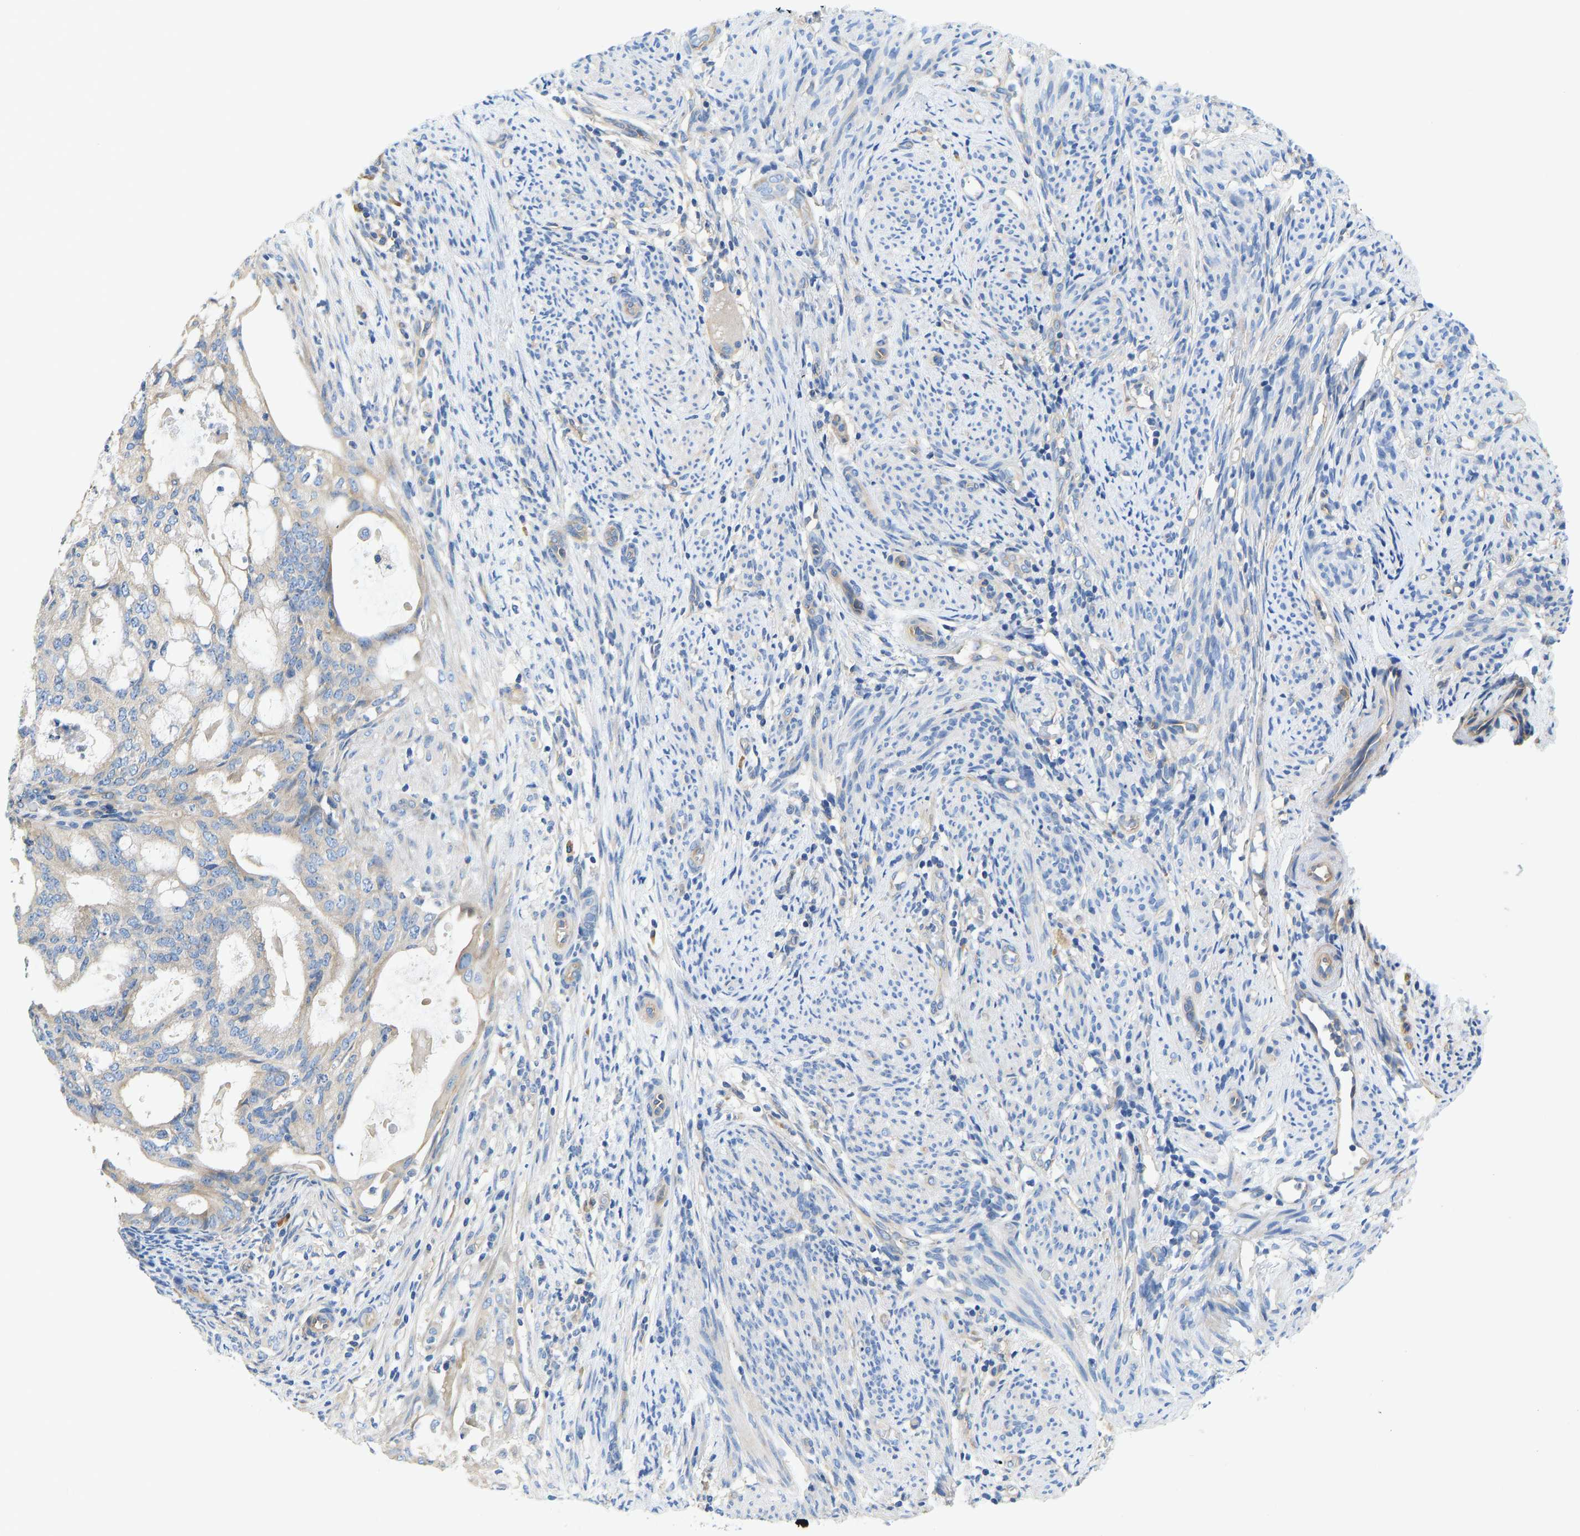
{"staining": {"intensity": "weak", "quantity": "<25%", "location": "cytoplasmic/membranous"}, "tissue": "endometrial cancer", "cell_type": "Tumor cells", "image_type": "cancer", "snomed": [{"axis": "morphology", "description": "Adenocarcinoma, NOS"}, {"axis": "topography", "description": "Endometrium"}], "caption": "Protein analysis of endometrial adenocarcinoma exhibits no significant positivity in tumor cells. (DAB (3,3'-diaminobenzidine) IHC visualized using brightfield microscopy, high magnification).", "gene": "CHAD", "patient": {"sex": "female", "age": 58}}